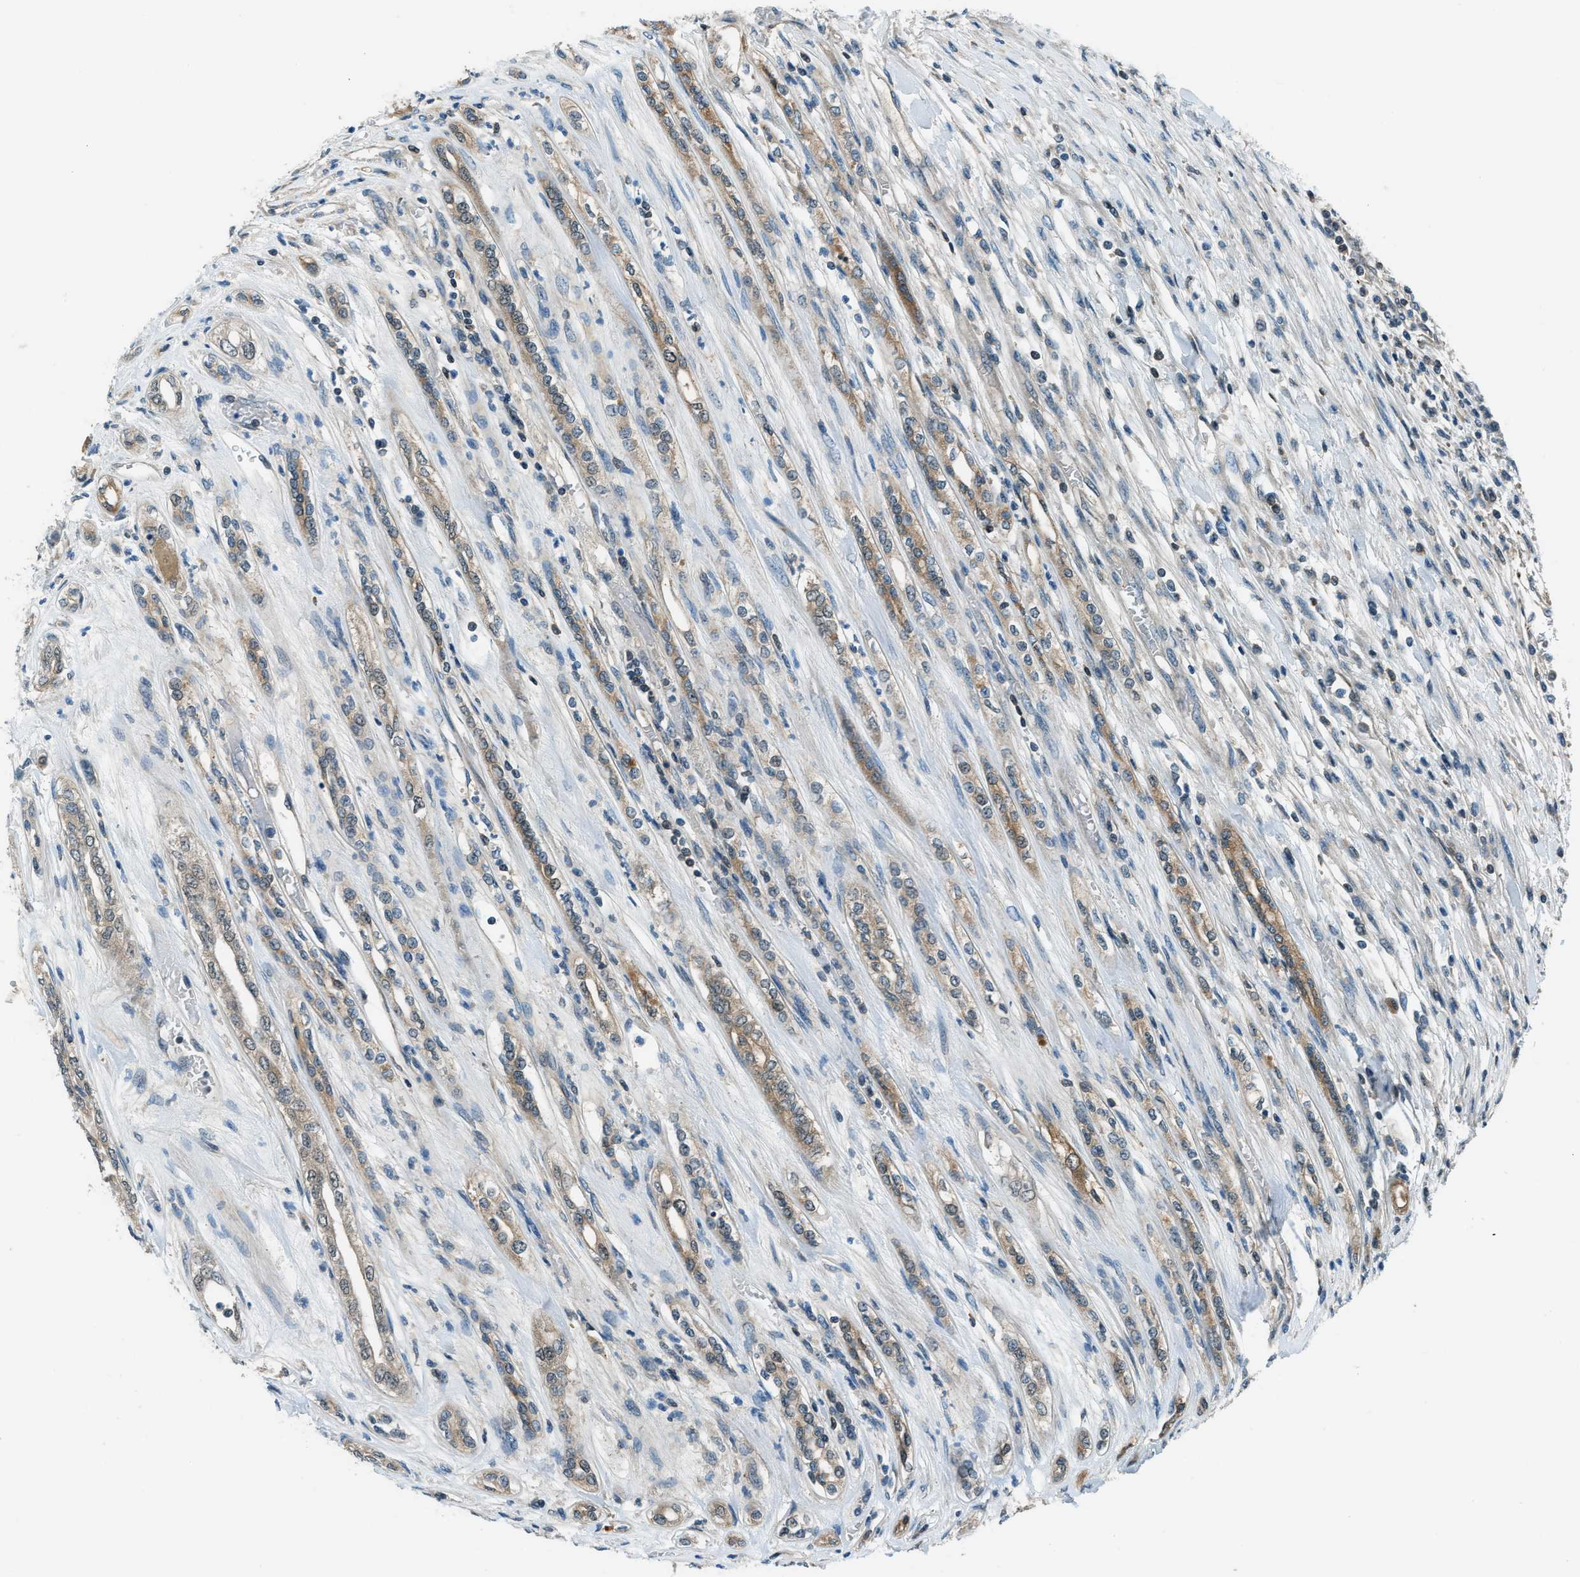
{"staining": {"intensity": "moderate", "quantity": ">75%", "location": "cytoplasmic/membranous"}, "tissue": "renal cancer", "cell_type": "Tumor cells", "image_type": "cancer", "snomed": [{"axis": "morphology", "description": "Adenocarcinoma, NOS"}, {"axis": "topography", "description": "Kidney"}], "caption": "Immunohistochemistry photomicrograph of renal cancer stained for a protein (brown), which shows medium levels of moderate cytoplasmic/membranous positivity in approximately >75% of tumor cells.", "gene": "HEBP2", "patient": {"sex": "female", "age": 54}}